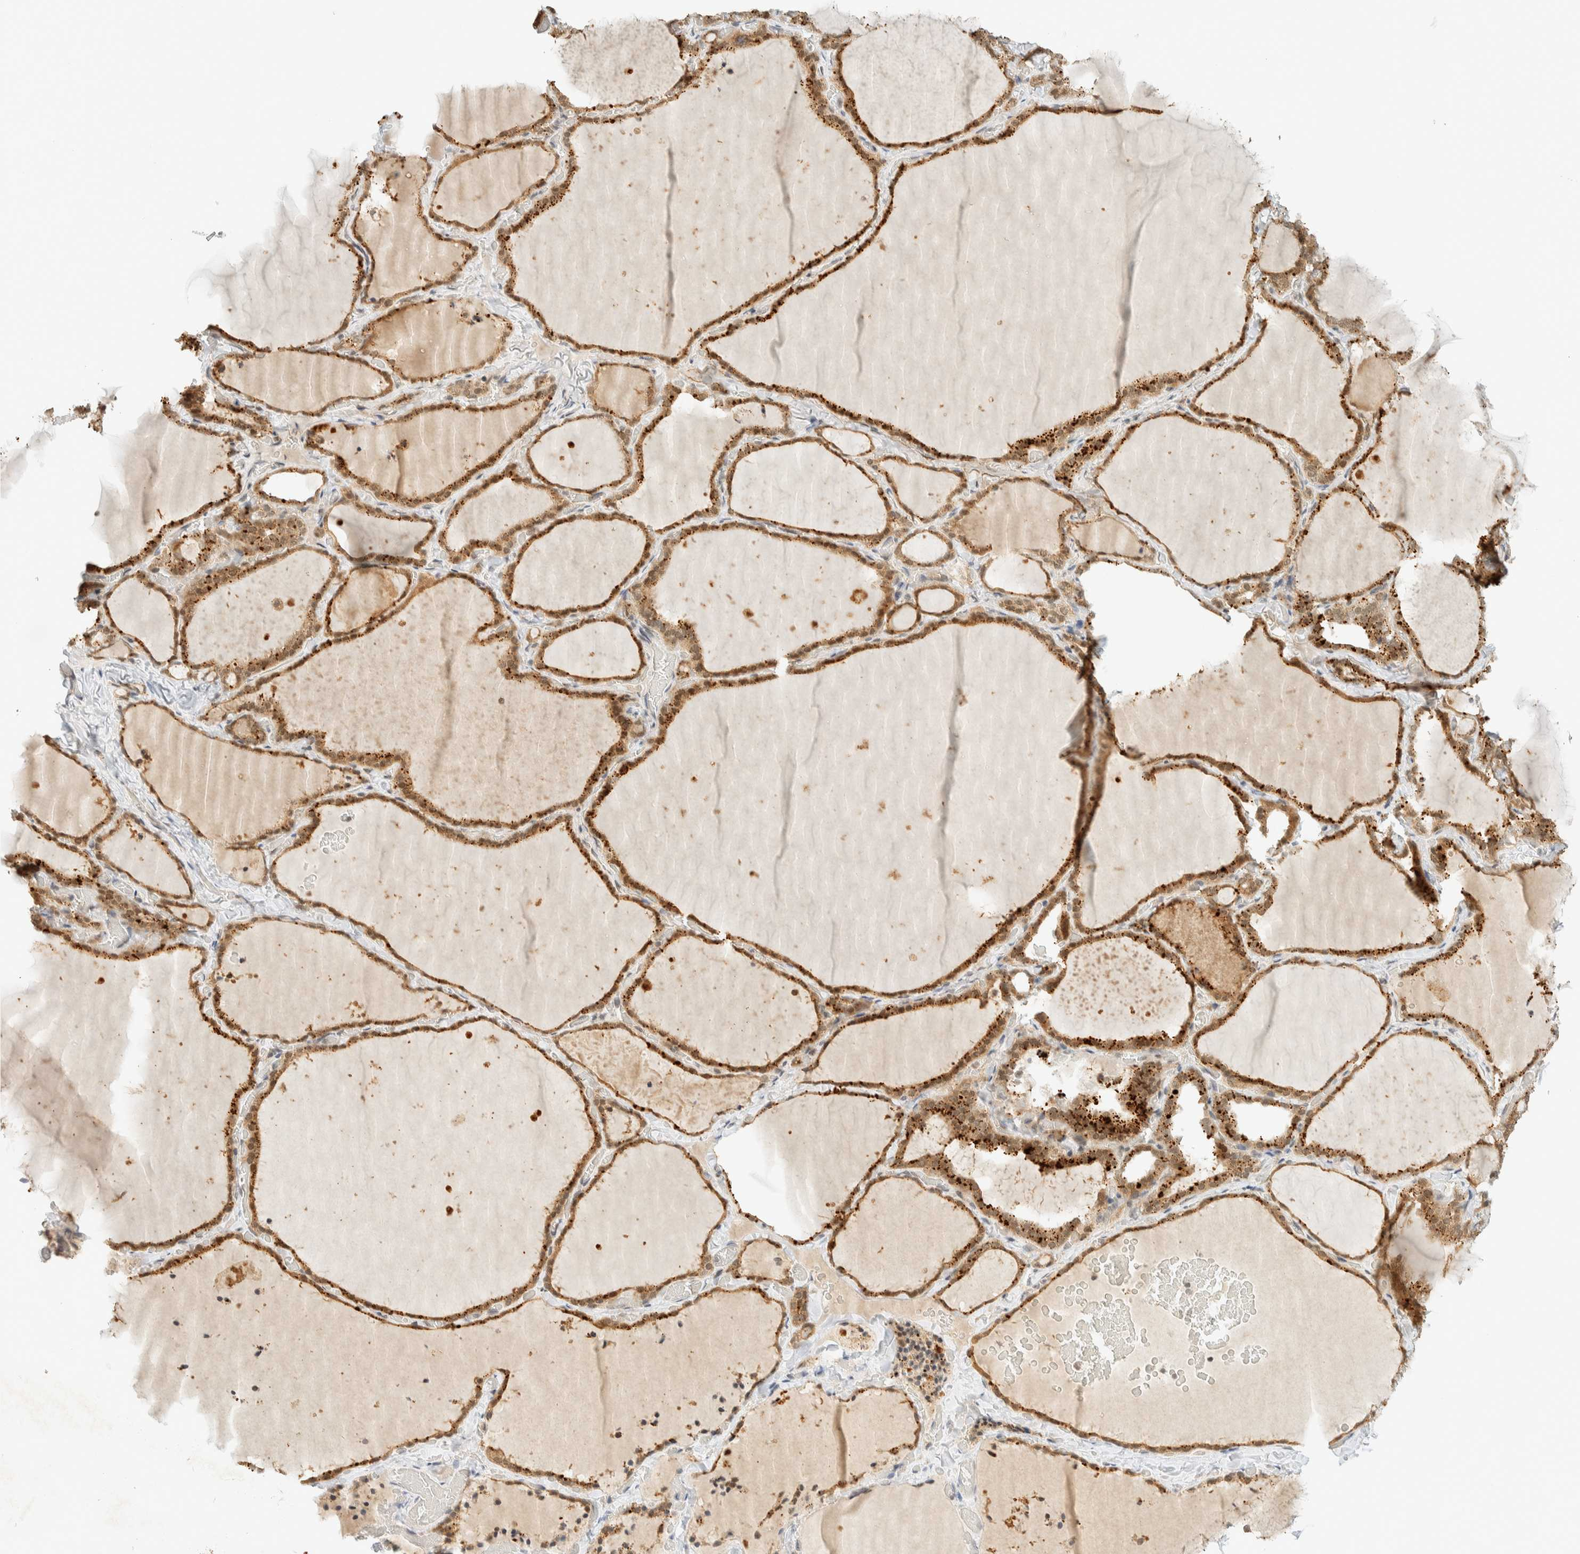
{"staining": {"intensity": "strong", "quantity": ">75%", "location": "cytoplasmic/membranous"}, "tissue": "thyroid gland", "cell_type": "Glandular cells", "image_type": "normal", "snomed": [{"axis": "morphology", "description": "Normal tissue, NOS"}, {"axis": "topography", "description": "Thyroid gland"}], "caption": "This is a micrograph of IHC staining of unremarkable thyroid gland, which shows strong expression in the cytoplasmic/membranous of glandular cells.", "gene": "KIFAP3", "patient": {"sex": "female", "age": 22}}